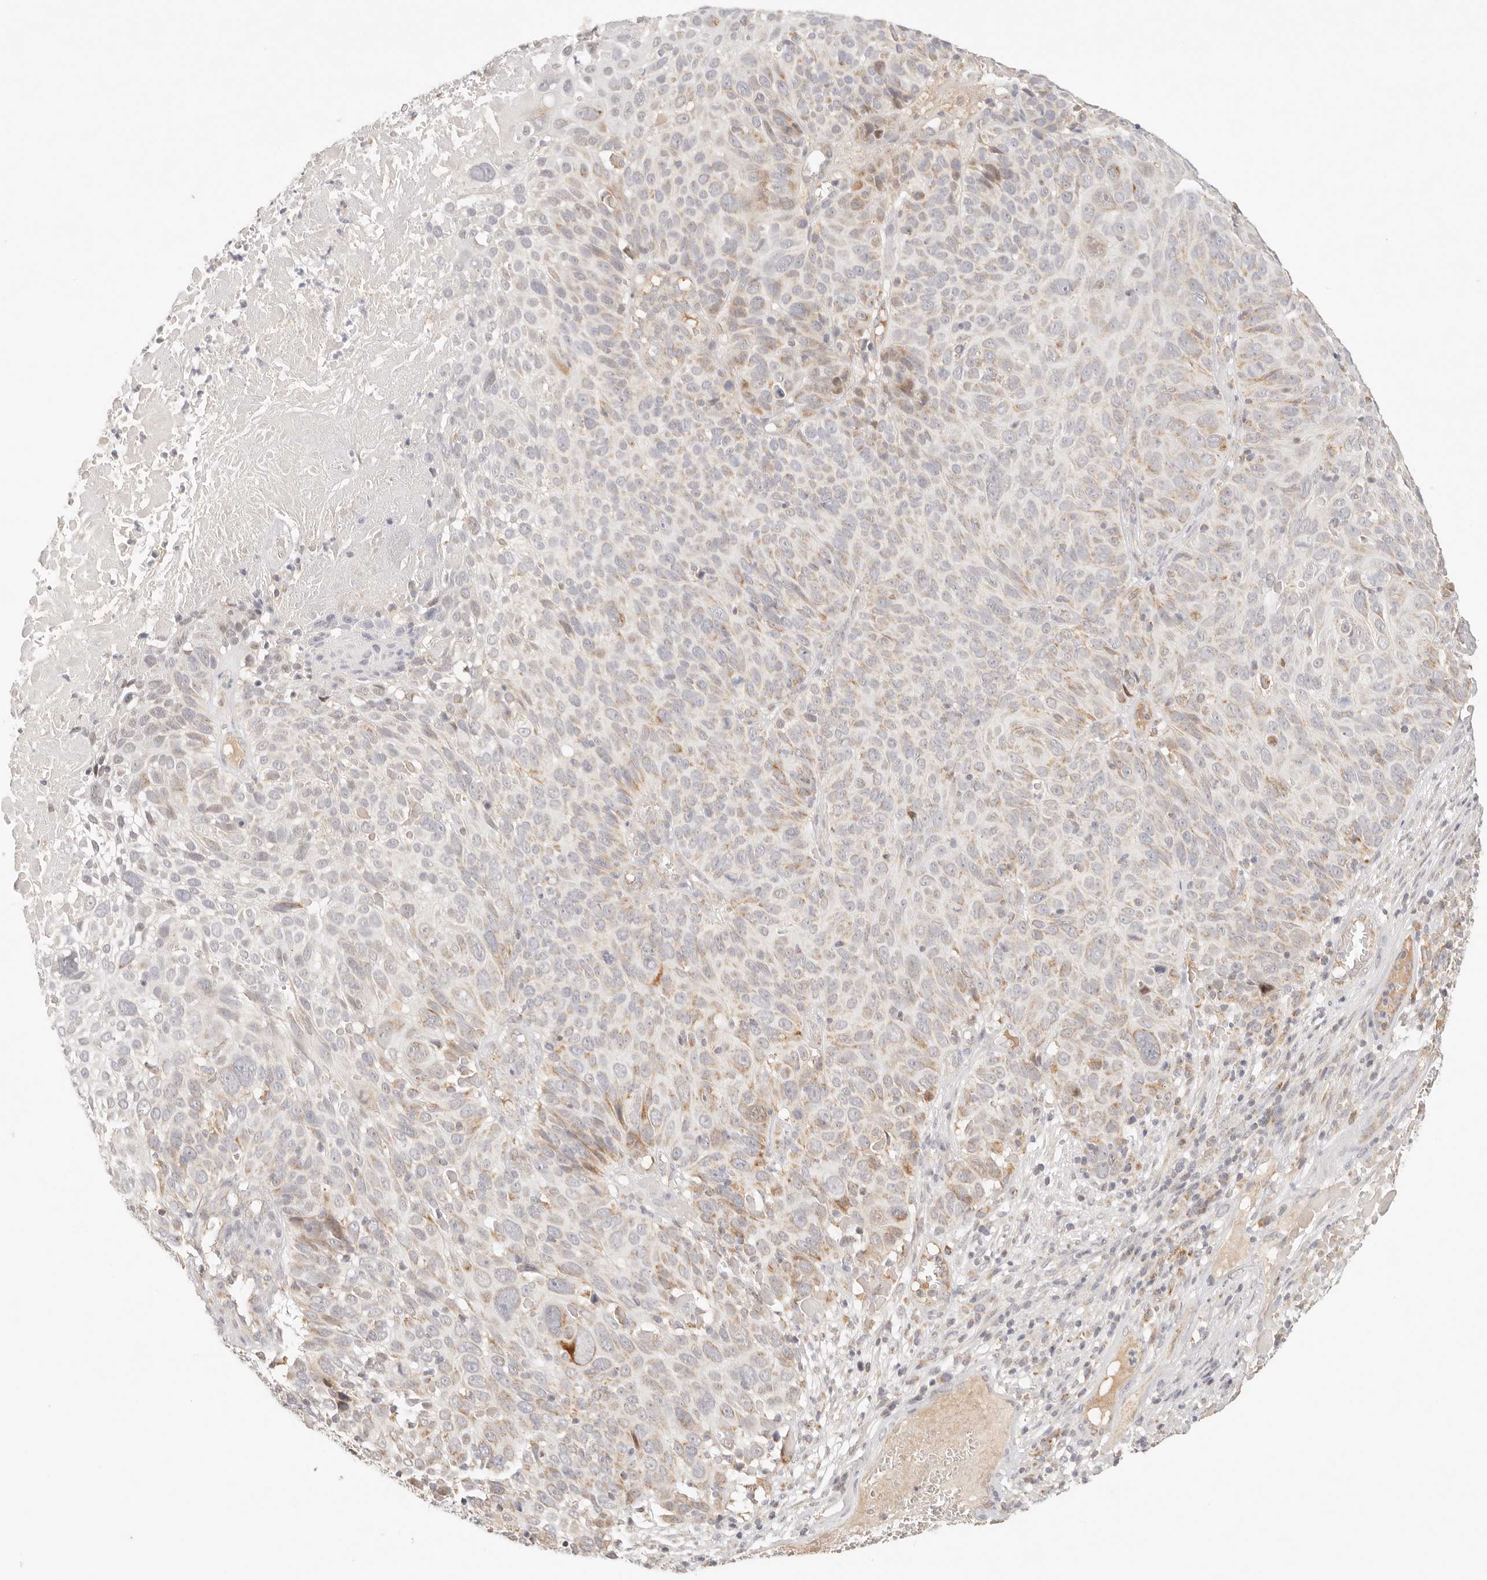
{"staining": {"intensity": "moderate", "quantity": "<25%", "location": "cytoplasmic/membranous"}, "tissue": "cervical cancer", "cell_type": "Tumor cells", "image_type": "cancer", "snomed": [{"axis": "morphology", "description": "Squamous cell carcinoma, NOS"}, {"axis": "topography", "description": "Cervix"}], "caption": "DAB (3,3'-diaminobenzidine) immunohistochemical staining of human cervical cancer shows moderate cytoplasmic/membranous protein staining in approximately <25% of tumor cells.", "gene": "COA6", "patient": {"sex": "female", "age": 74}}